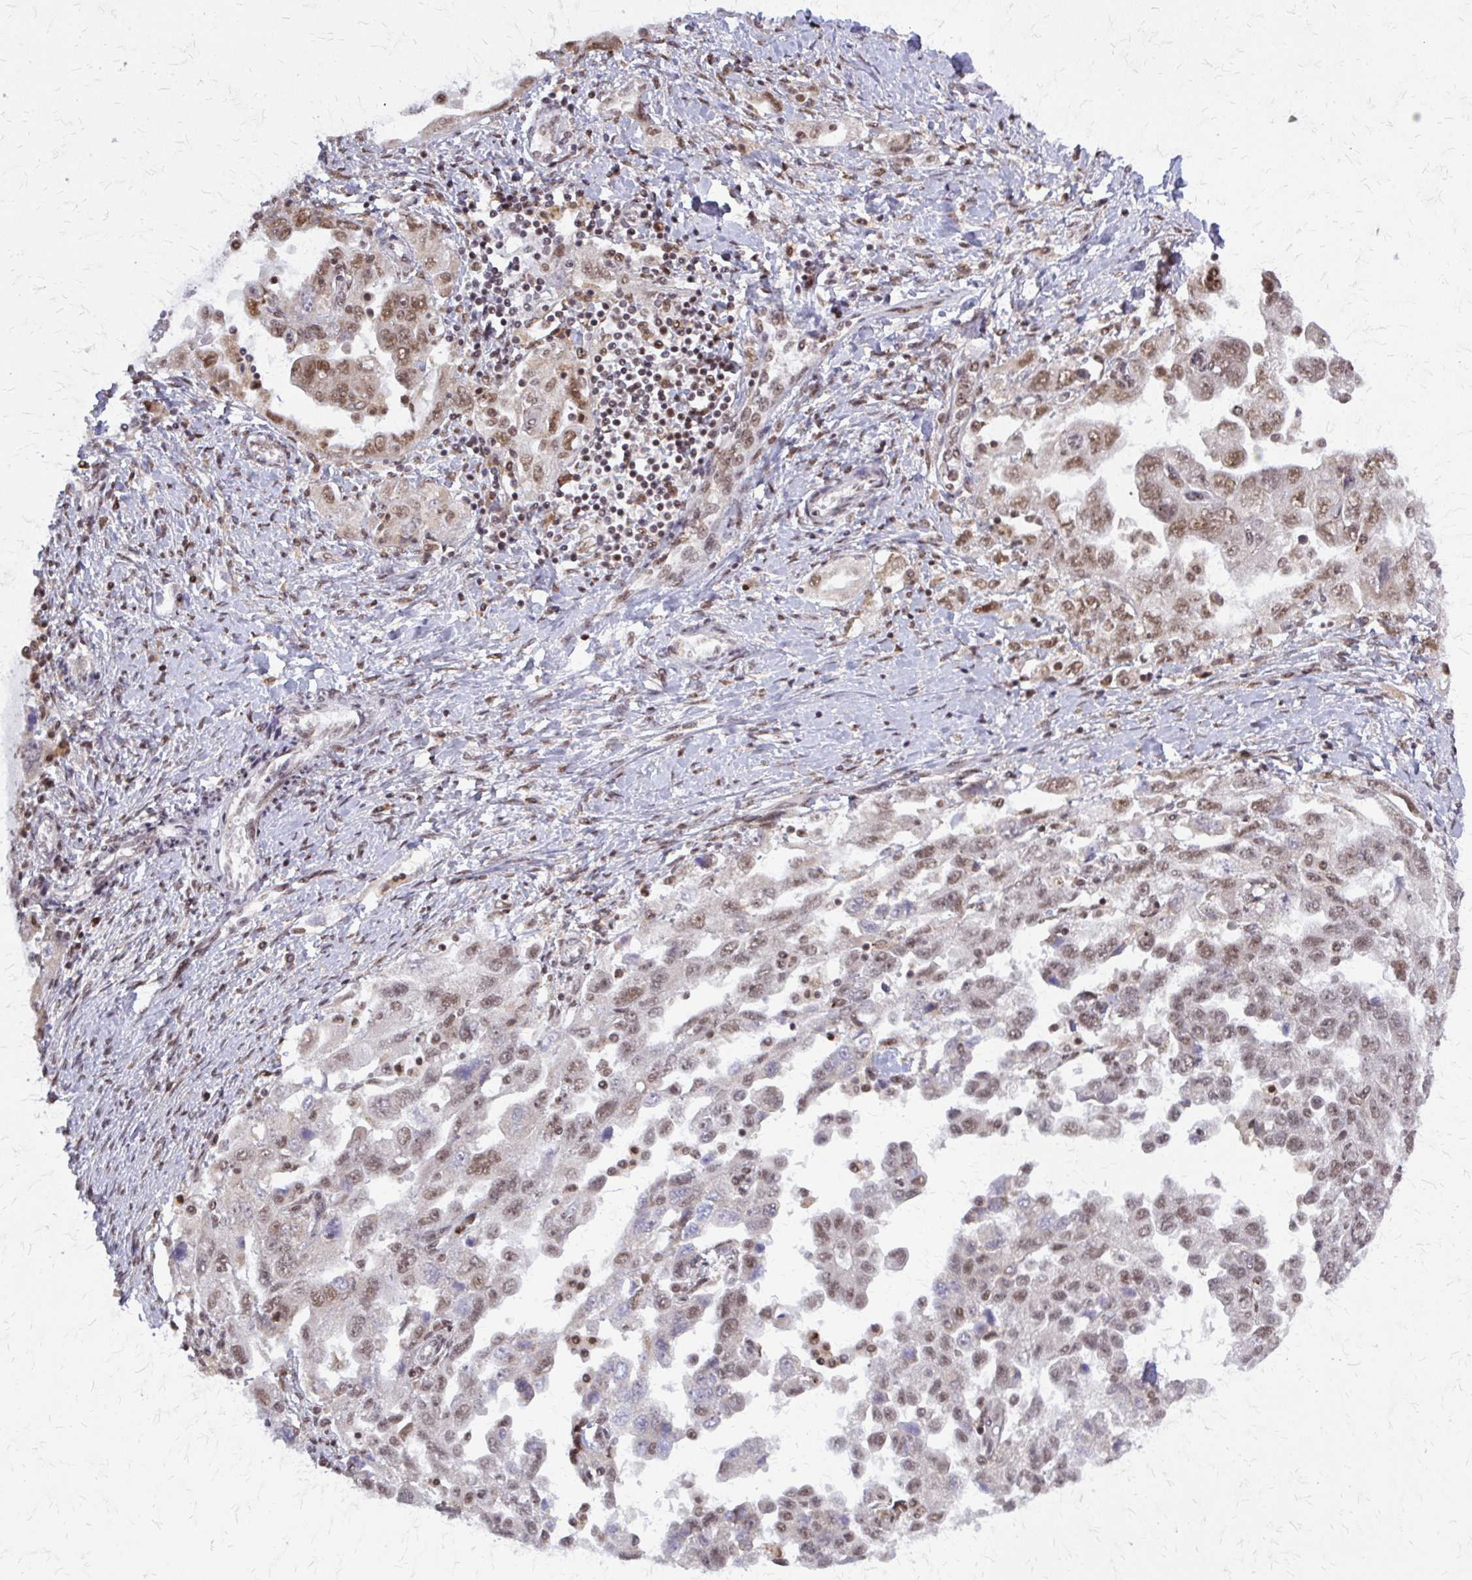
{"staining": {"intensity": "moderate", "quantity": "25%-75%", "location": "nuclear"}, "tissue": "ovarian cancer", "cell_type": "Tumor cells", "image_type": "cancer", "snomed": [{"axis": "morphology", "description": "Carcinoma, NOS"}, {"axis": "morphology", "description": "Cystadenocarcinoma, serous, NOS"}, {"axis": "topography", "description": "Ovary"}], "caption": "Immunohistochemistry micrograph of neoplastic tissue: human ovarian cancer stained using IHC demonstrates medium levels of moderate protein expression localized specifically in the nuclear of tumor cells, appearing as a nuclear brown color.", "gene": "HDAC3", "patient": {"sex": "female", "age": 69}}